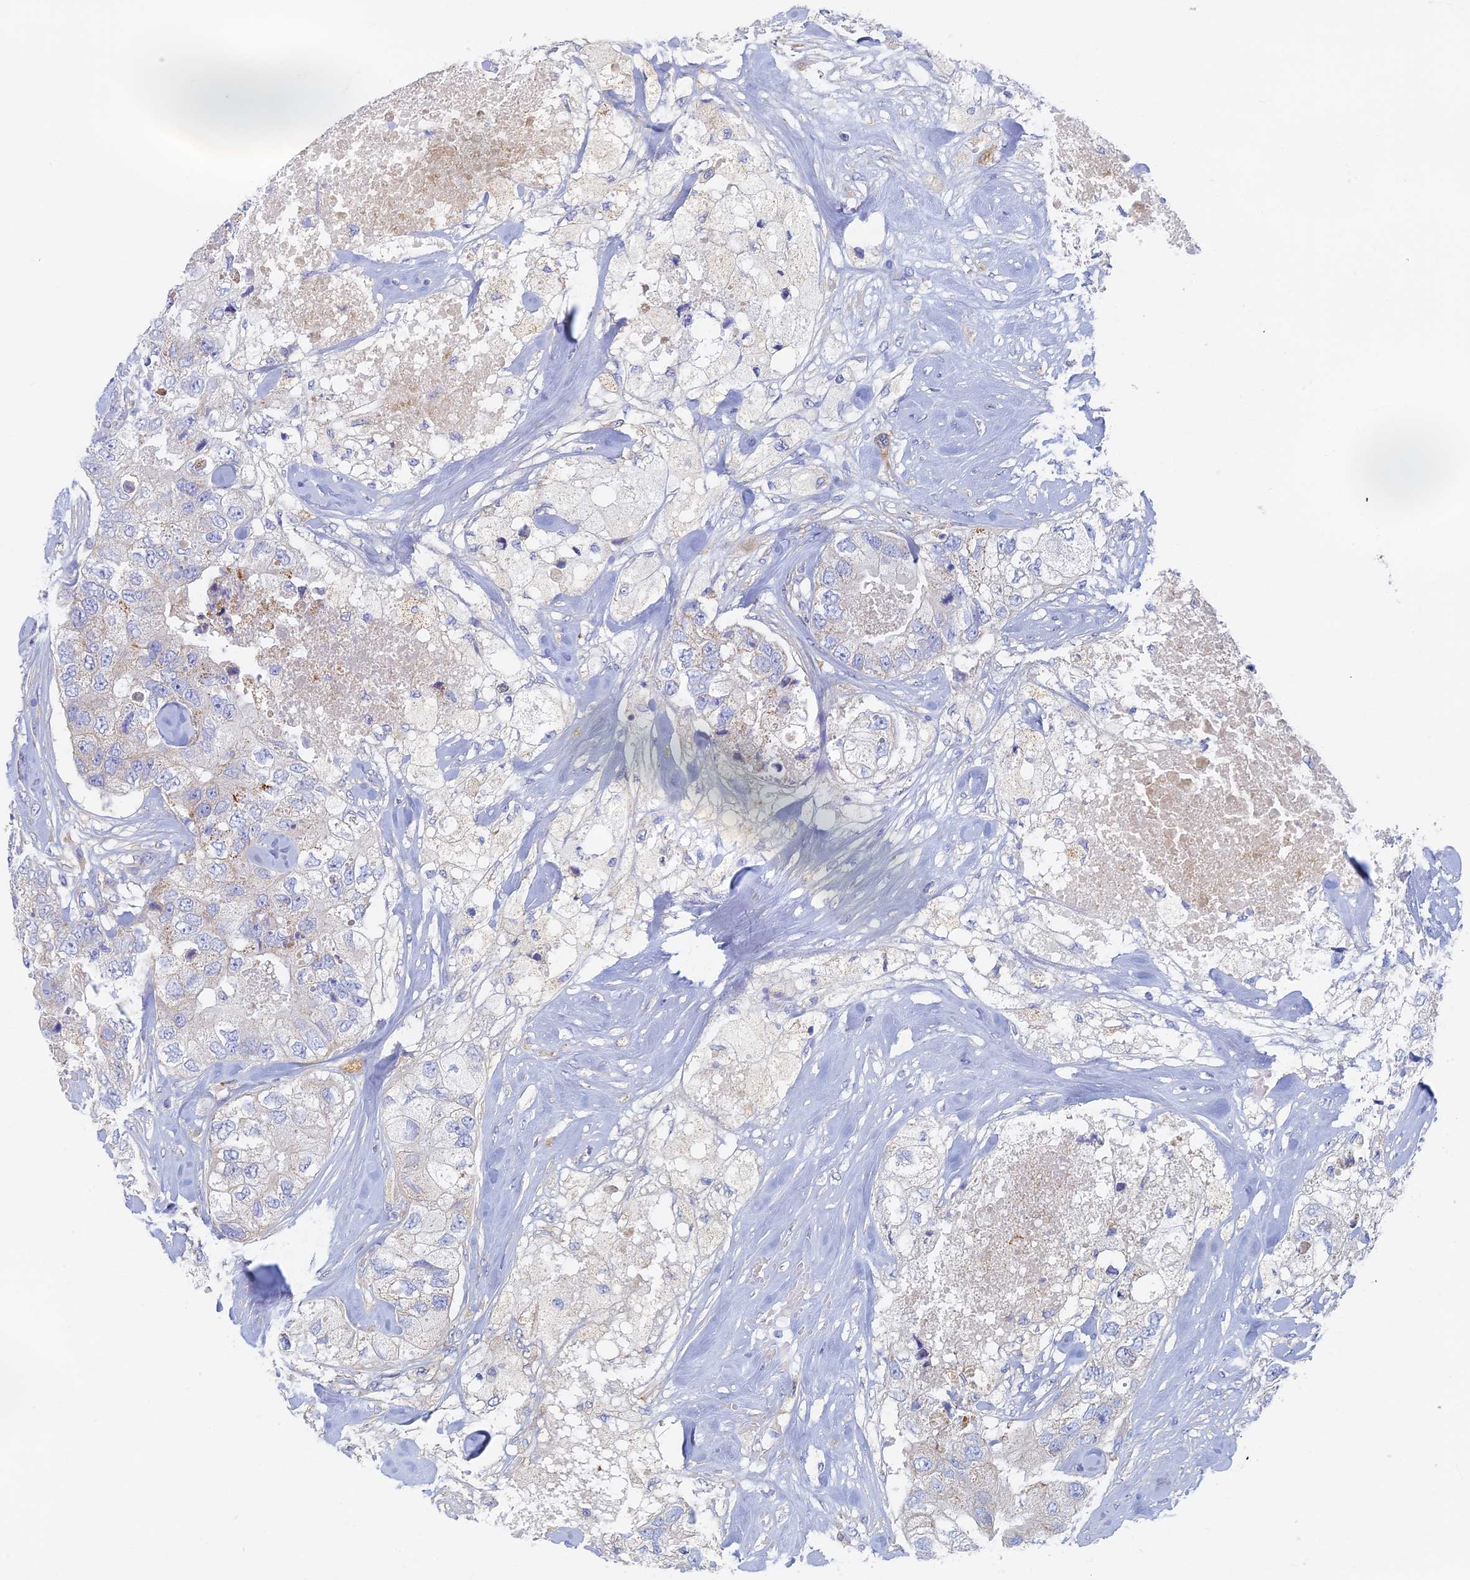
{"staining": {"intensity": "negative", "quantity": "none", "location": "none"}, "tissue": "breast cancer", "cell_type": "Tumor cells", "image_type": "cancer", "snomed": [{"axis": "morphology", "description": "Duct carcinoma"}, {"axis": "topography", "description": "Breast"}], "caption": "Photomicrograph shows no protein positivity in tumor cells of invasive ductal carcinoma (breast) tissue.", "gene": "TMEM44", "patient": {"sex": "female", "age": 62}}